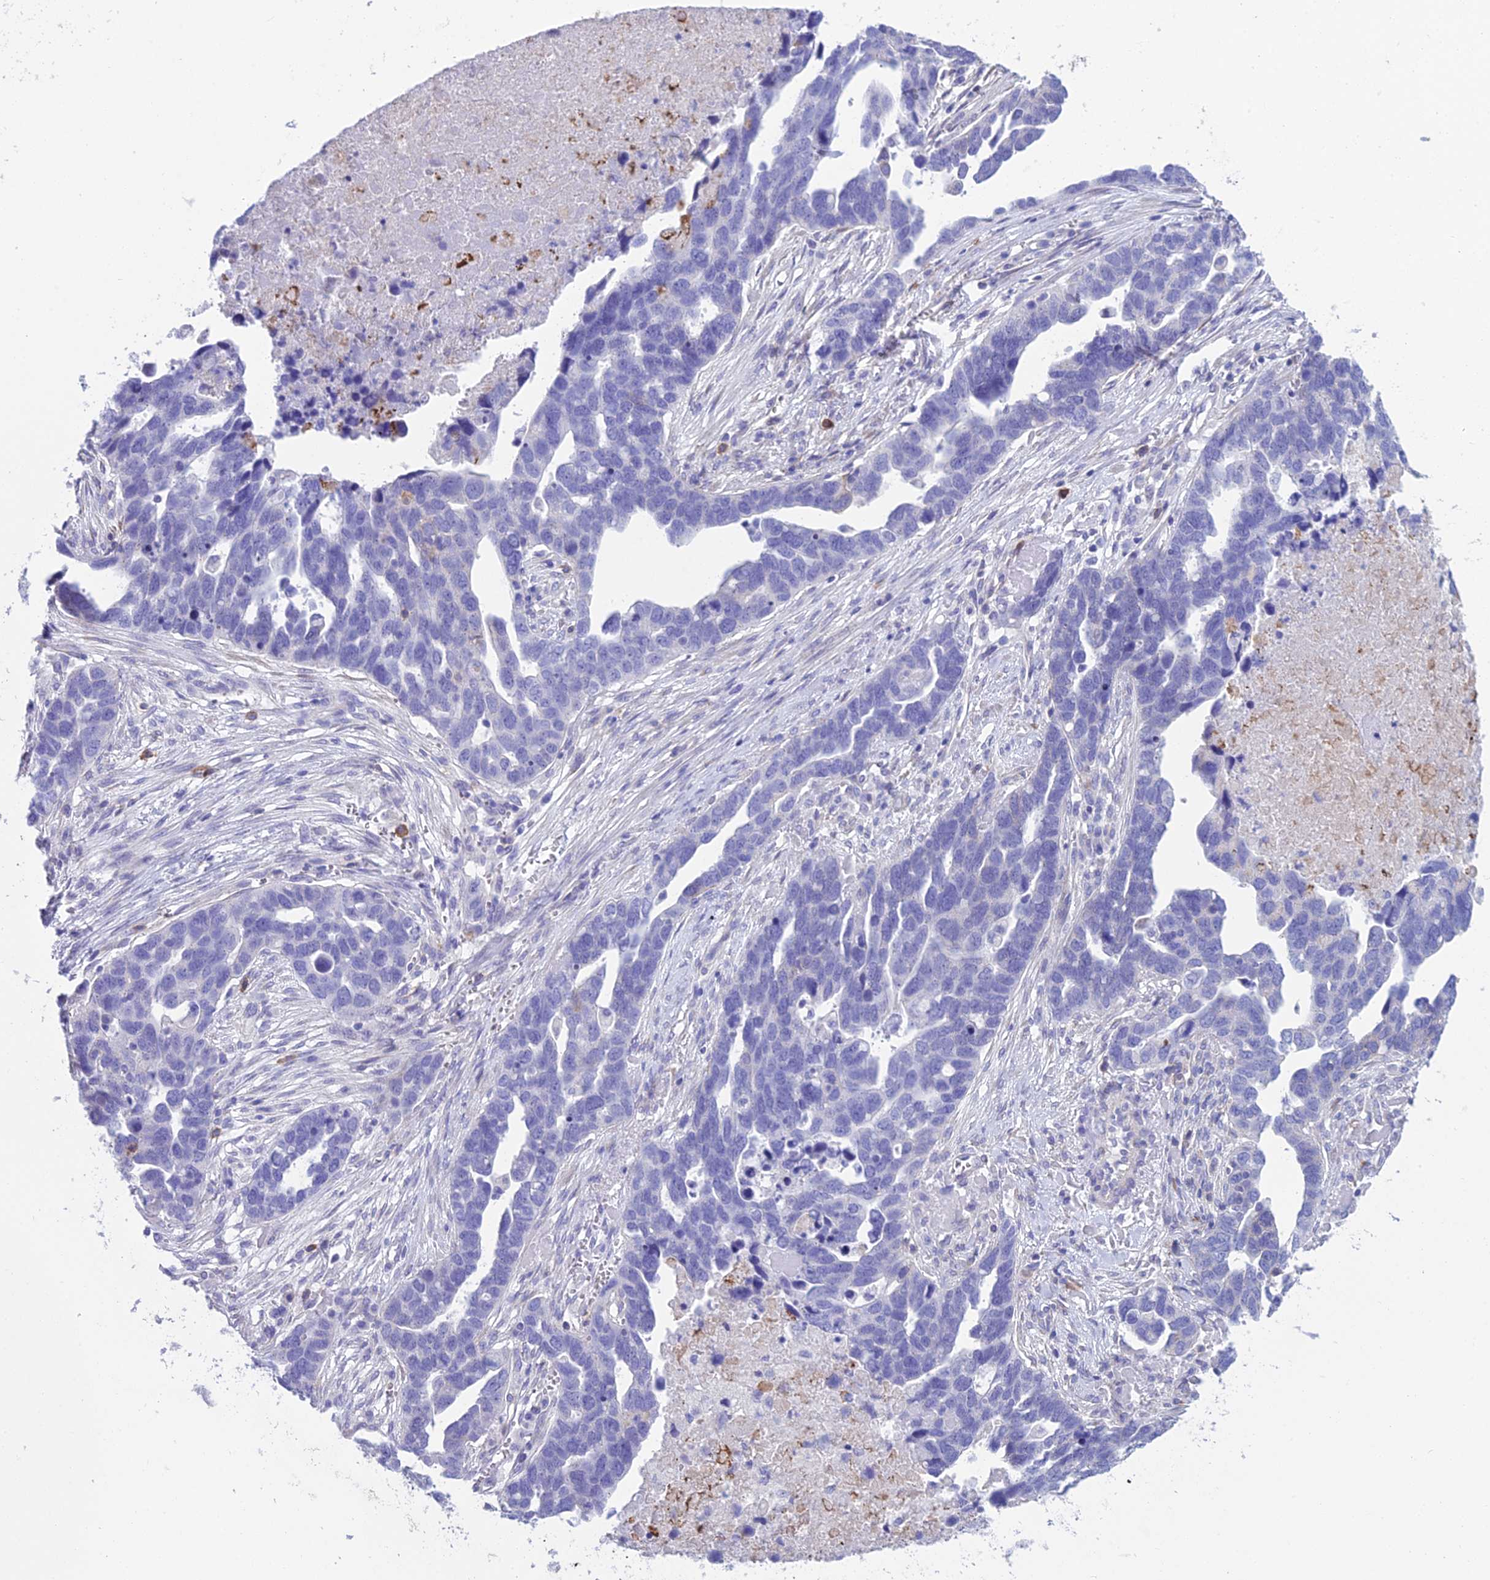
{"staining": {"intensity": "negative", "quantity": "none", "location": "none"}, "tissue": "ovarian cancer", "cell_type": "Tumor cells", "image_type": "cancer", "snomed": [{"axis": "morphology", "description": "Cystadenocarcinoma, serous, NOS"}, {"axis": "topography", "description": "Ovary"}], "caption": "Tumor cells are negative for protein expression in human serous cystadenocarcinoma (ovarian). (DAB IHC visualized using brightfield microscopy, high magnification).", "gene": "OR1Q1", "patient": {"sex": "female", "age": 54}}